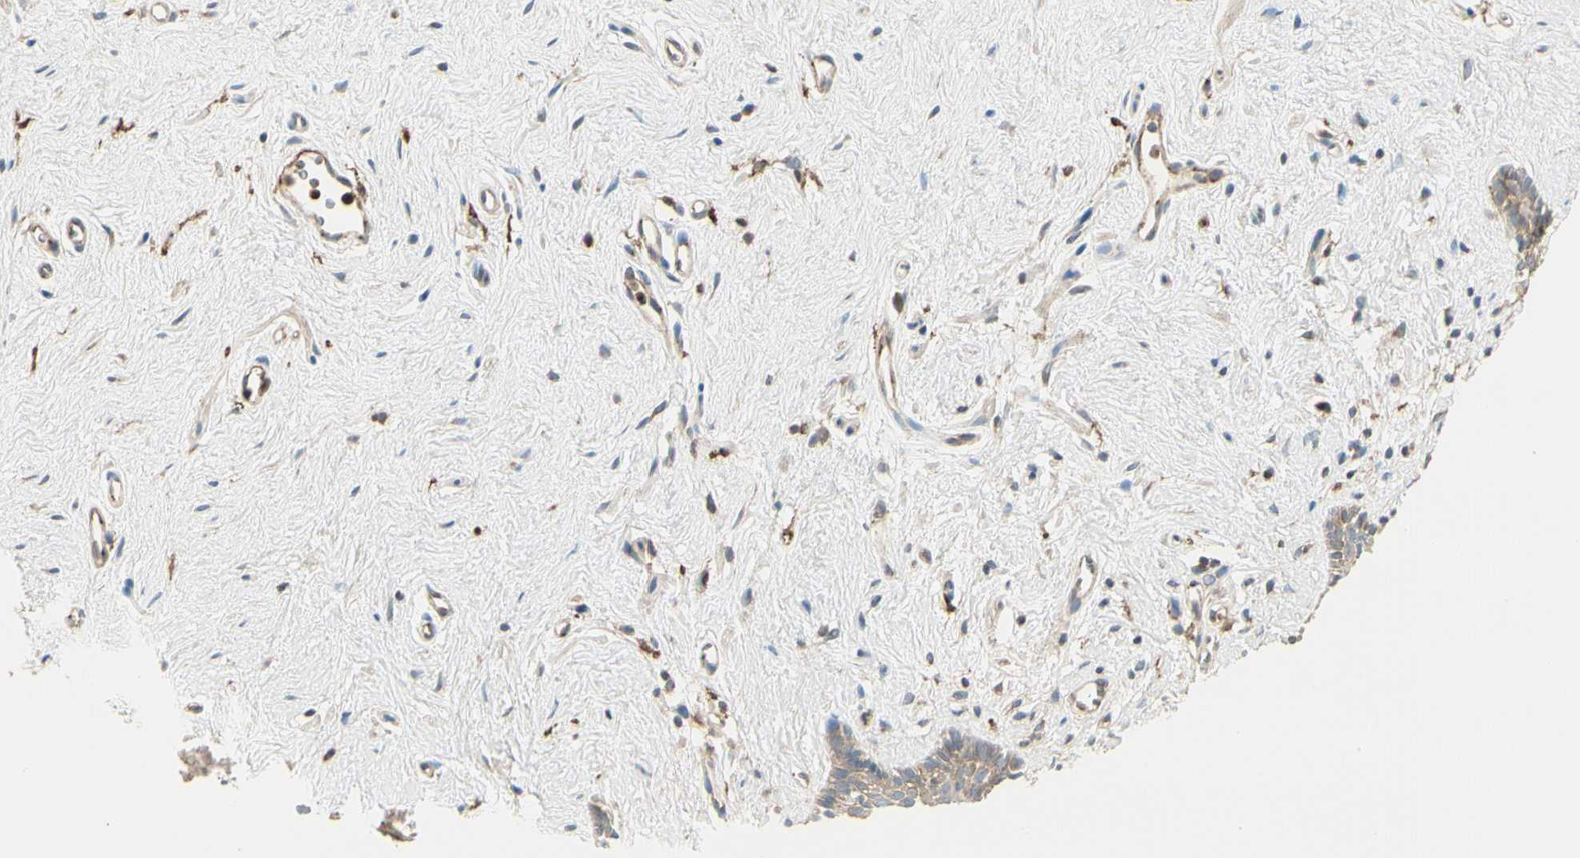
{"staining": {"intensity": "negative", "quantity": "none", "location": "none"}, "tissue": "vagina", "cell_type": "Squamous epithelial cells", "image_type": "normal", "snomed": [{"axis": "morphology", "description": "Normal tissue, NOS"}, {"axis": "topography", "description": "Vagina"}], "caption": "This is an IHC photomicrograph of benign human vagina. There is no expression in squamous epithelial cells.", "gene": "AGFG1", "patient": {"sex": "female", "age": 44}}